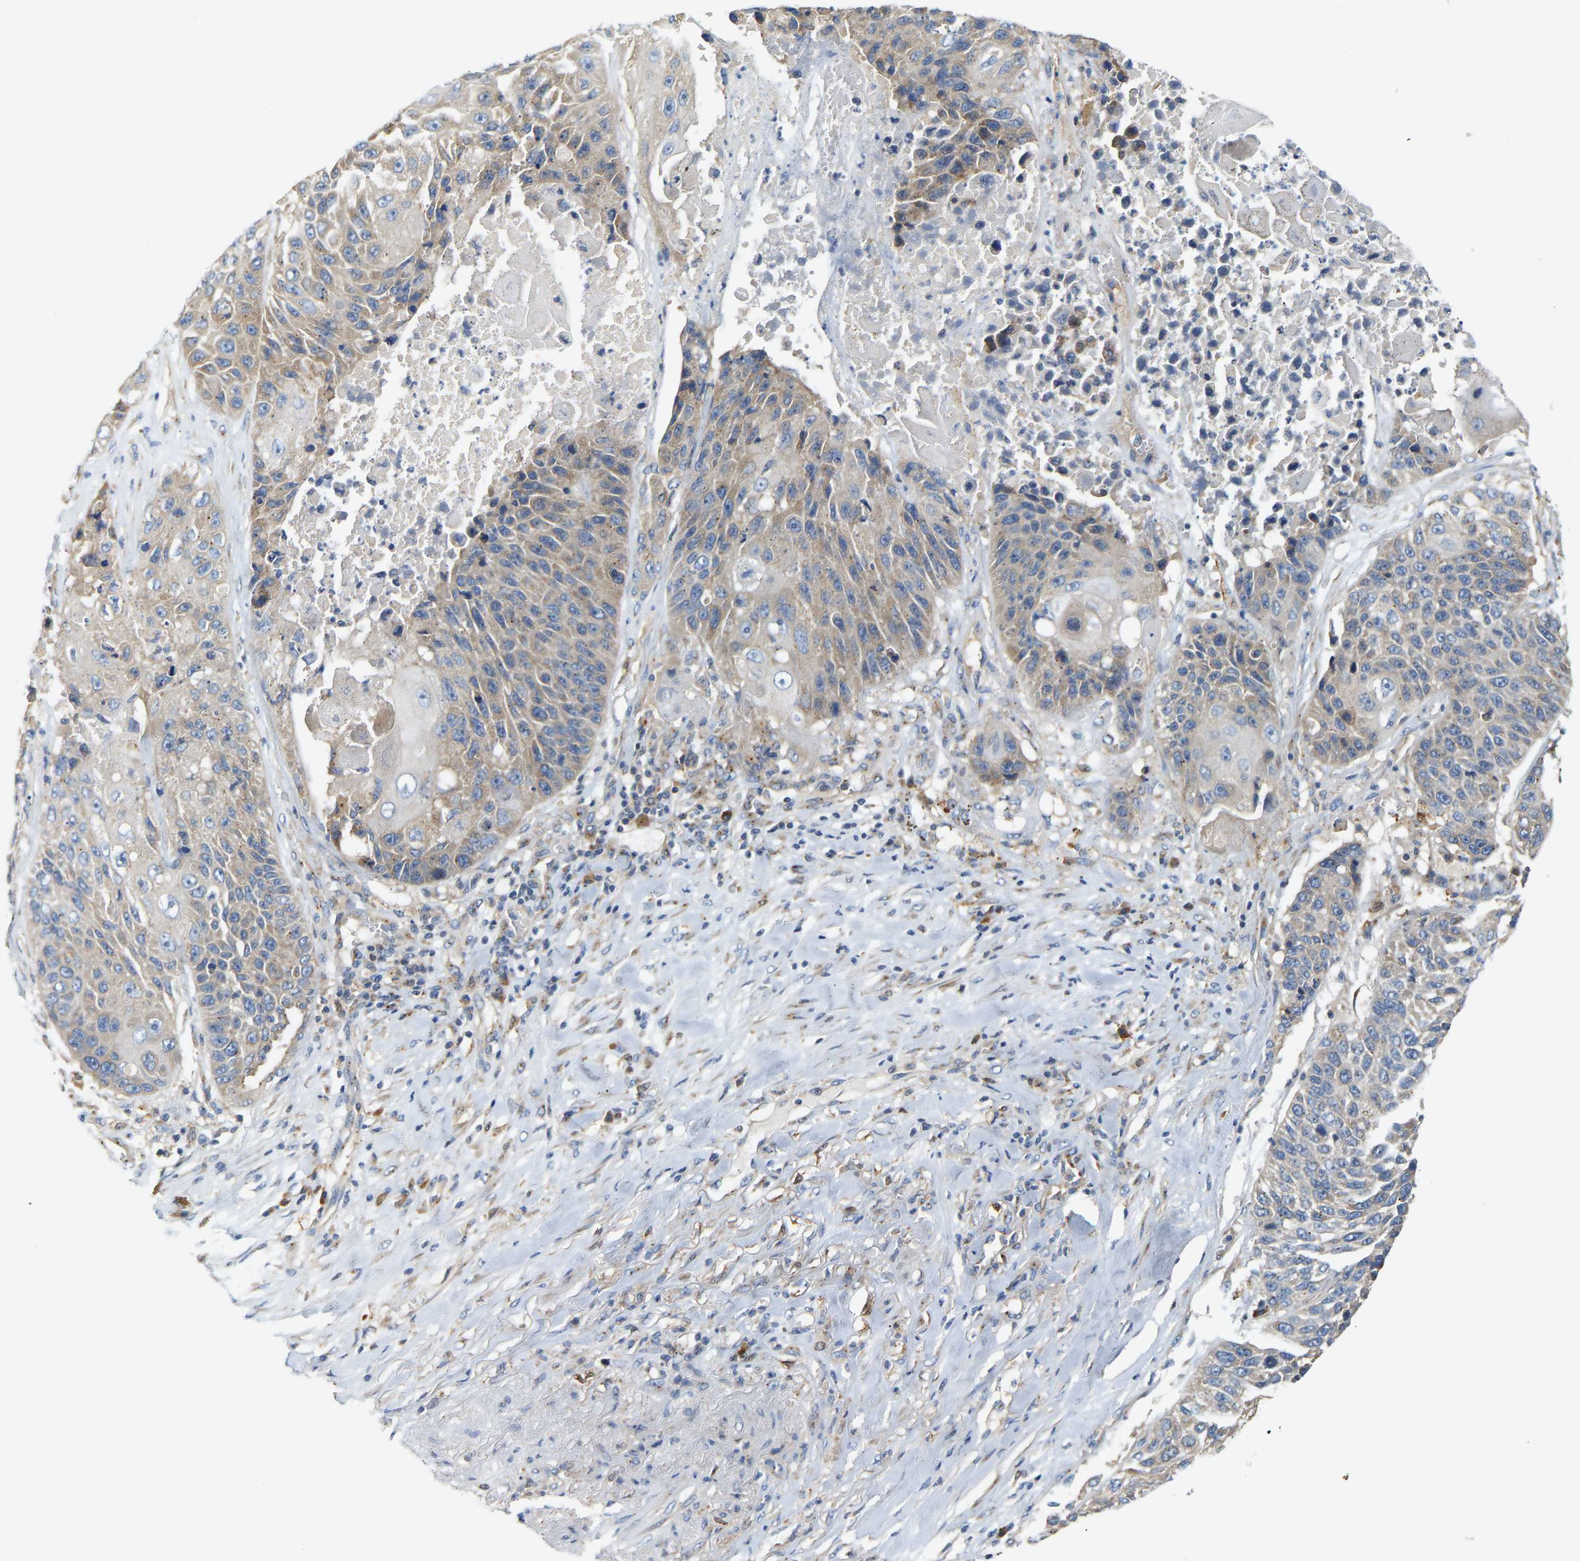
{"staining": {"intensity": "moderate", "quantity": "25%-75%", "location": "cytoplasmic/membranous"}, "tissue": "lung cancer", "cell_type": "Tumor cells", "image_type": "cancer", "snomed": [{"axis": "morphology", "description": "Squamous cell carcinoma, NOS"}, {"axis": "topography", "description": "Lung"}], "caption": "A brown stain shows moderate cytoplasmic/membranous positivity of a protein in lung cancer (squamous cell carcinoma) tumor cells.", "gene": "PCNT", "patient": {"sex": "male", "age": 61}}